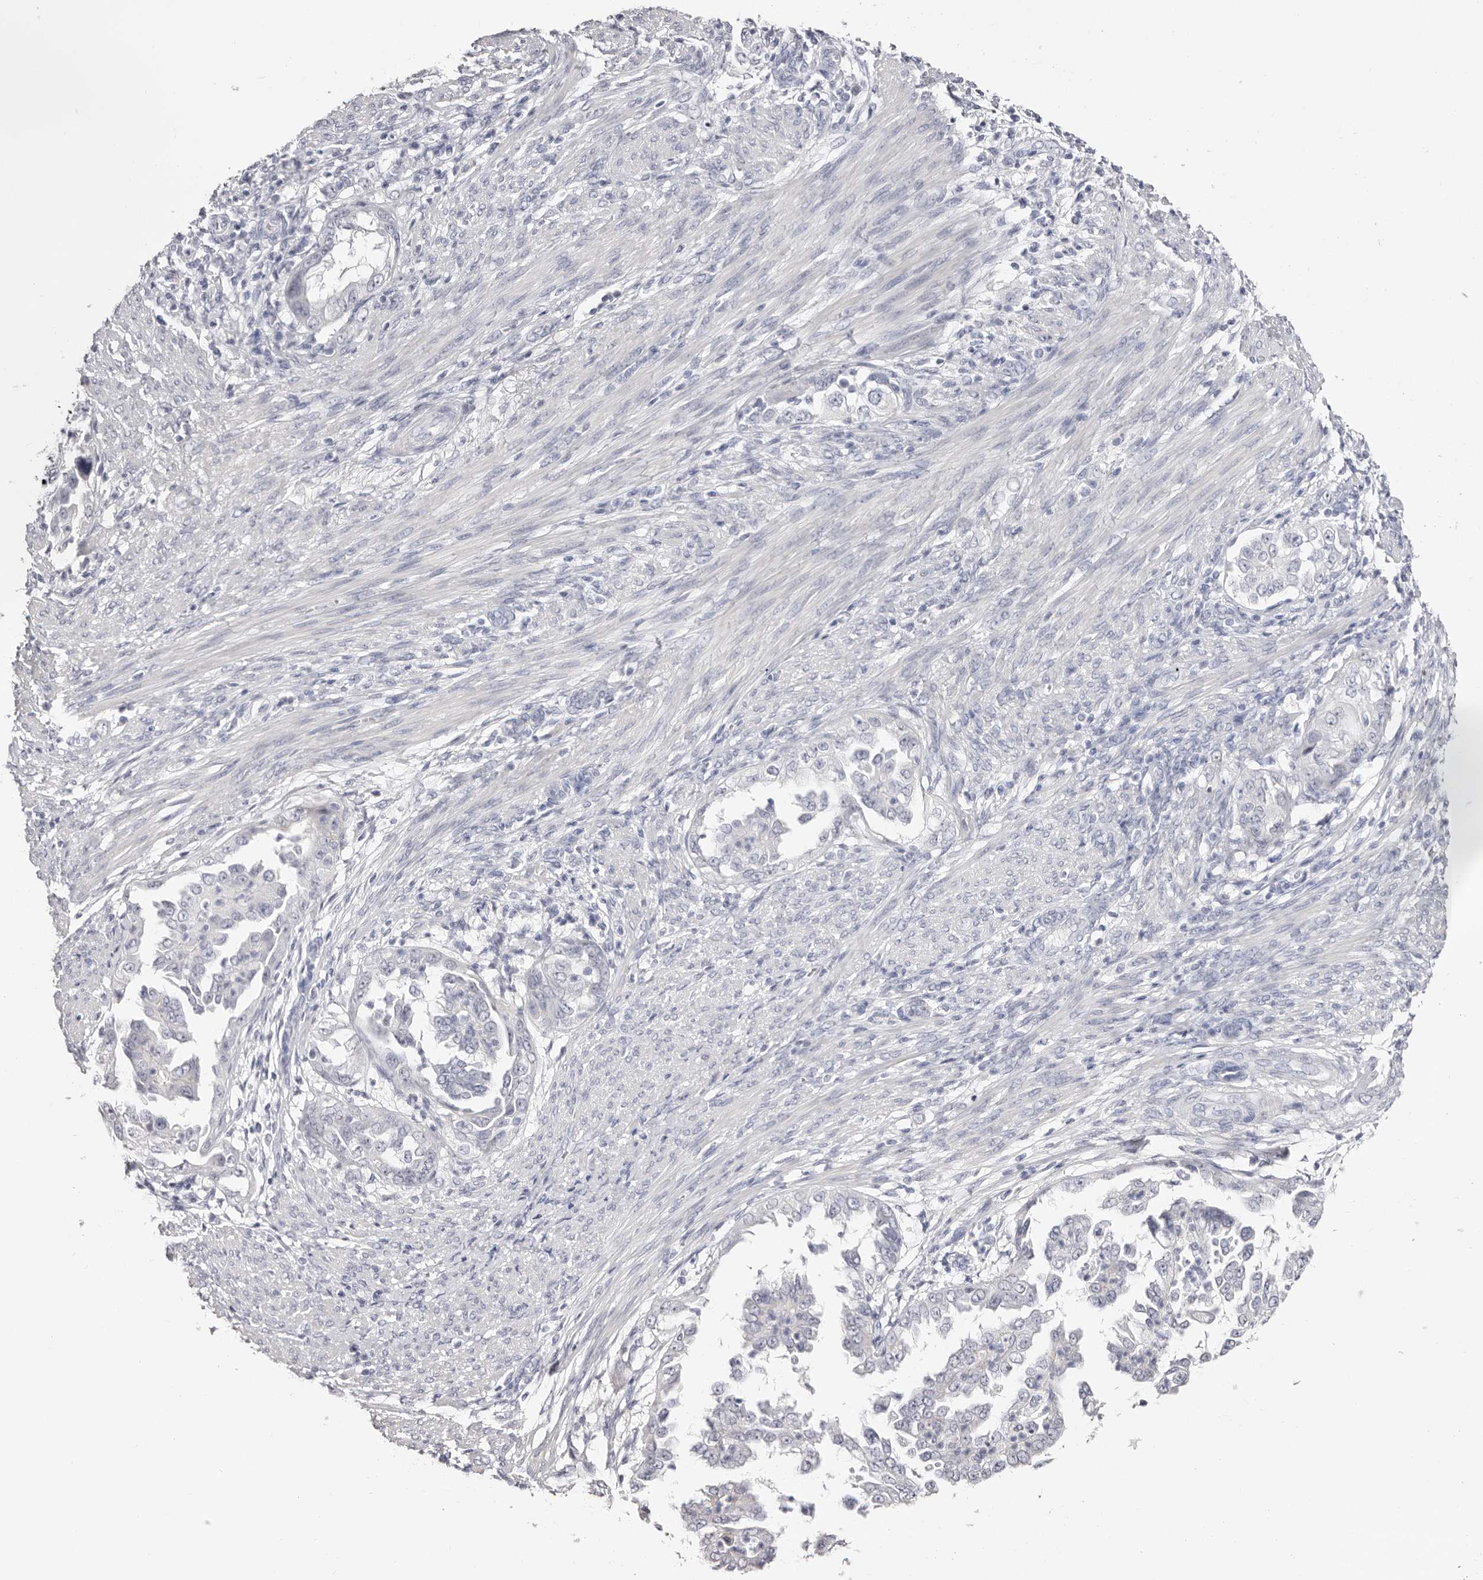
{"staining": {"intensity": "negative", "quantity": "none", "location": "none"}, "tissue": "endometrial cancer", "cell_type": "Tumor cells", "image_type": "cancer", "snomed": [{"axis": "morphology", "description": "Adenocarcinoma, NOS"}, {"axis": "topography", "description": "Endometrium"}], "caption": "High magnification brightfield microscopy of endometrial adenocarcinoma stained with DAB (brown) and counterstained with hematoxylin (blue): tumor cells show no significant staining.", "gene": "AKNAD1", "patient": {"sex": "female", "age": 85}}